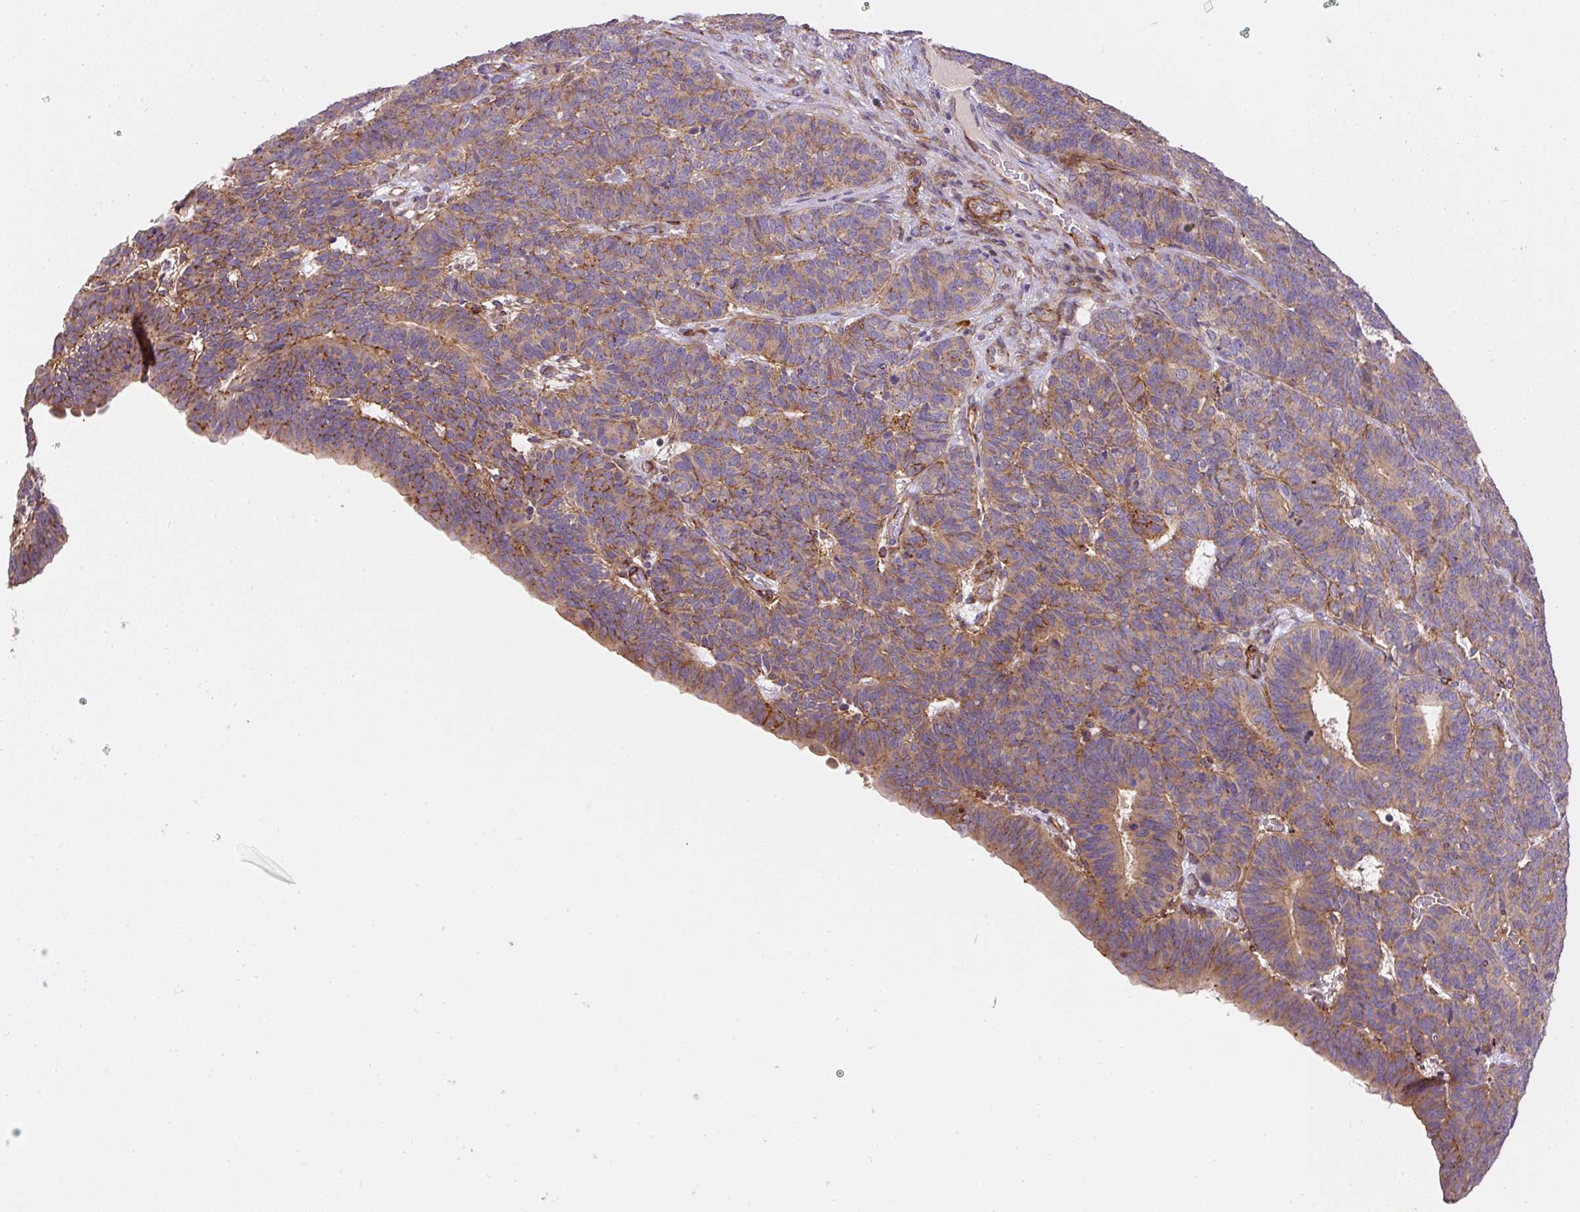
{"staining": {"intensity": "moderate", "quantity": ">75%", "location": "cytoplasmic/membranous"}, "tissue": "endometrial cancer", "cell_type": "Tumor cells", "image_type": "cancer", "snomed": [{"axis": "morphology", "description": "Adenocarcinoma, NOS"}, {"axis": "topography", "description": "Endometrium"}], "caption": "Endometrial cancer (adenocarcinoma) tissue demonstrates moderate cytoplasmic/membranous positivity in about >75% of tumor cells", "gene": "RNF170", "patient": {"sex": "female", "age": 70}}